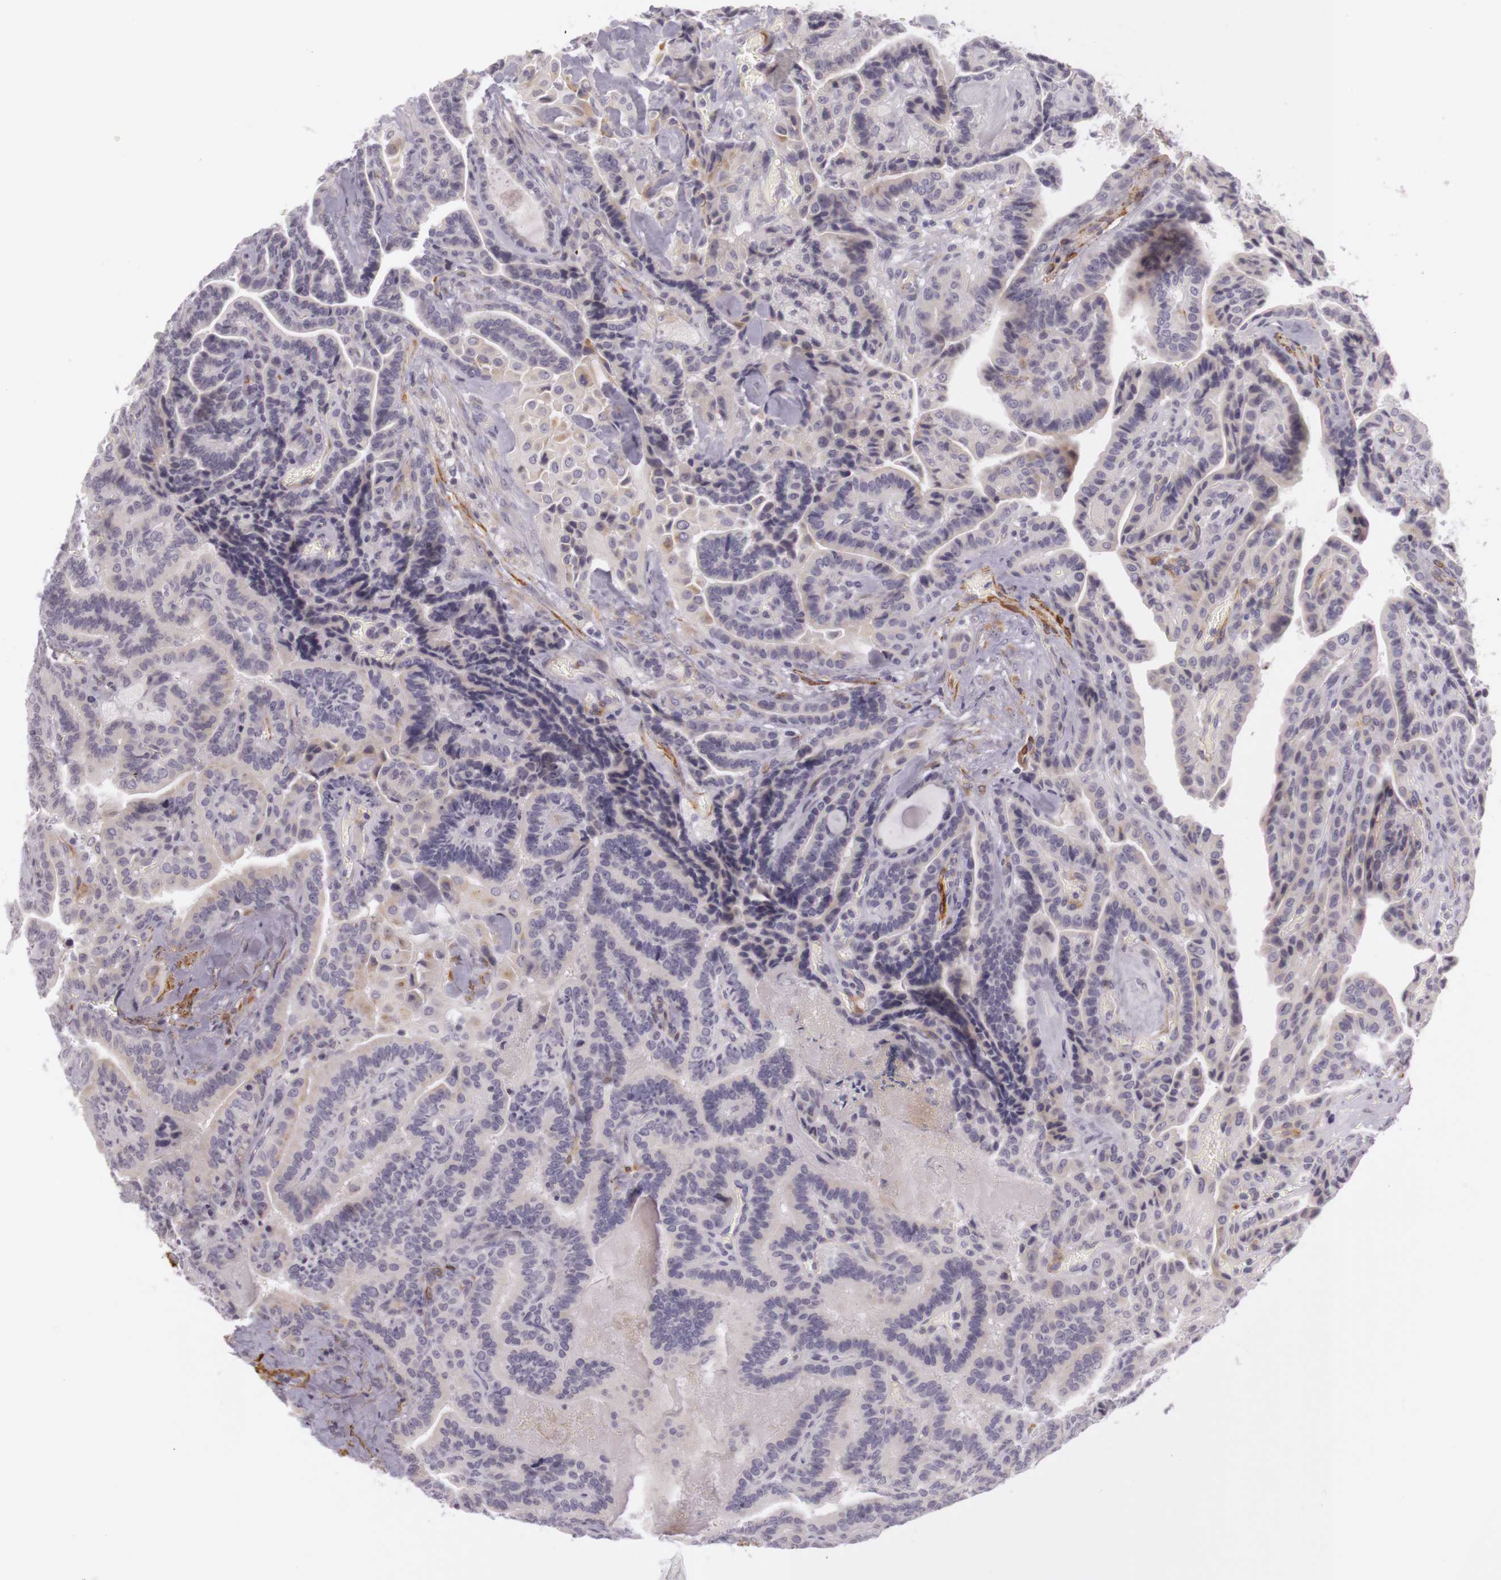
{"staining": {"intensity": "weak", "quantity": ">75%", "location": "cytoplasmic/membranous"}, "tissue": "thyroid cancer", "cell_type": "Tumor cells", "image_type": "cancer", "snomed": [{"axis": "morphology", "description": "Papillary adenocarcinoma, NOS"}, {"axis": "topography", "description": "Thyroid gland"}], "caption": "About >75% of tumor cells in human thyroid papillary adenocarcinoma exhibit weak cytoplasmic/membranous protein expression as visualized by brown immunohistochemical staining.", "gene": "CNTN2", "patient": {"sex": "male", "age": 87}}